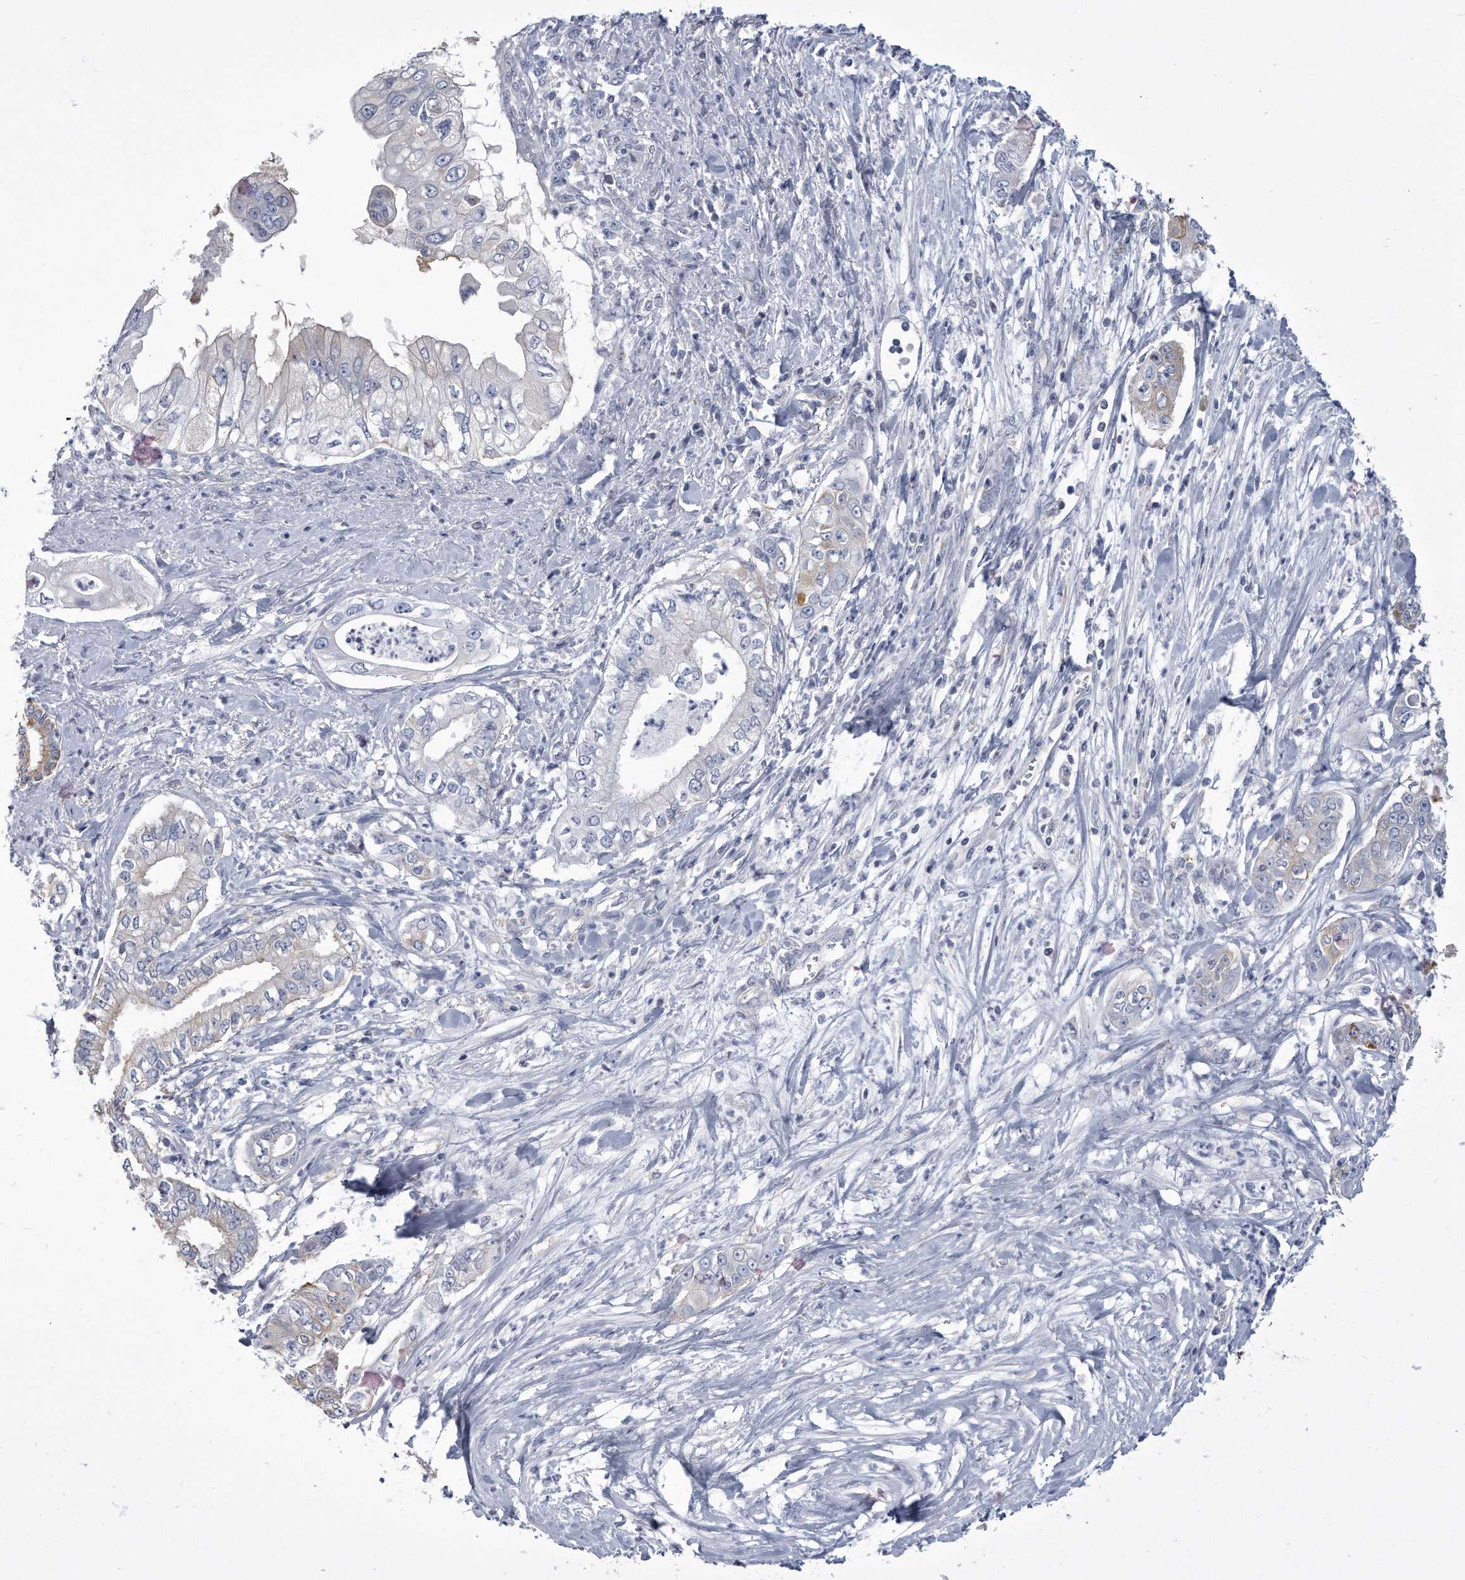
{"staining": {"intensity": "negative", "quantity": "none", "location": "none"}, "tissue": "pancreatic cancer", "cell_type": "Tumor cells", "image_type": "cancer", "snomed": [{"axis": "morphology", "description": "Adenocarcinoma, NOS"}, {"axis": "topography", "description": "Pancreas"}], "caption": "High power microscopy image of an immunohistochemistry (IHC) photomicrograph of pancreatic adenocarcinoma, revealing no significant staining in tumor cells. (Immunohistochemistry (ihc), brightfield microscopy, high magnification).", "gene": "PYGB", "patient": {"sex": "female", "age": 78}}